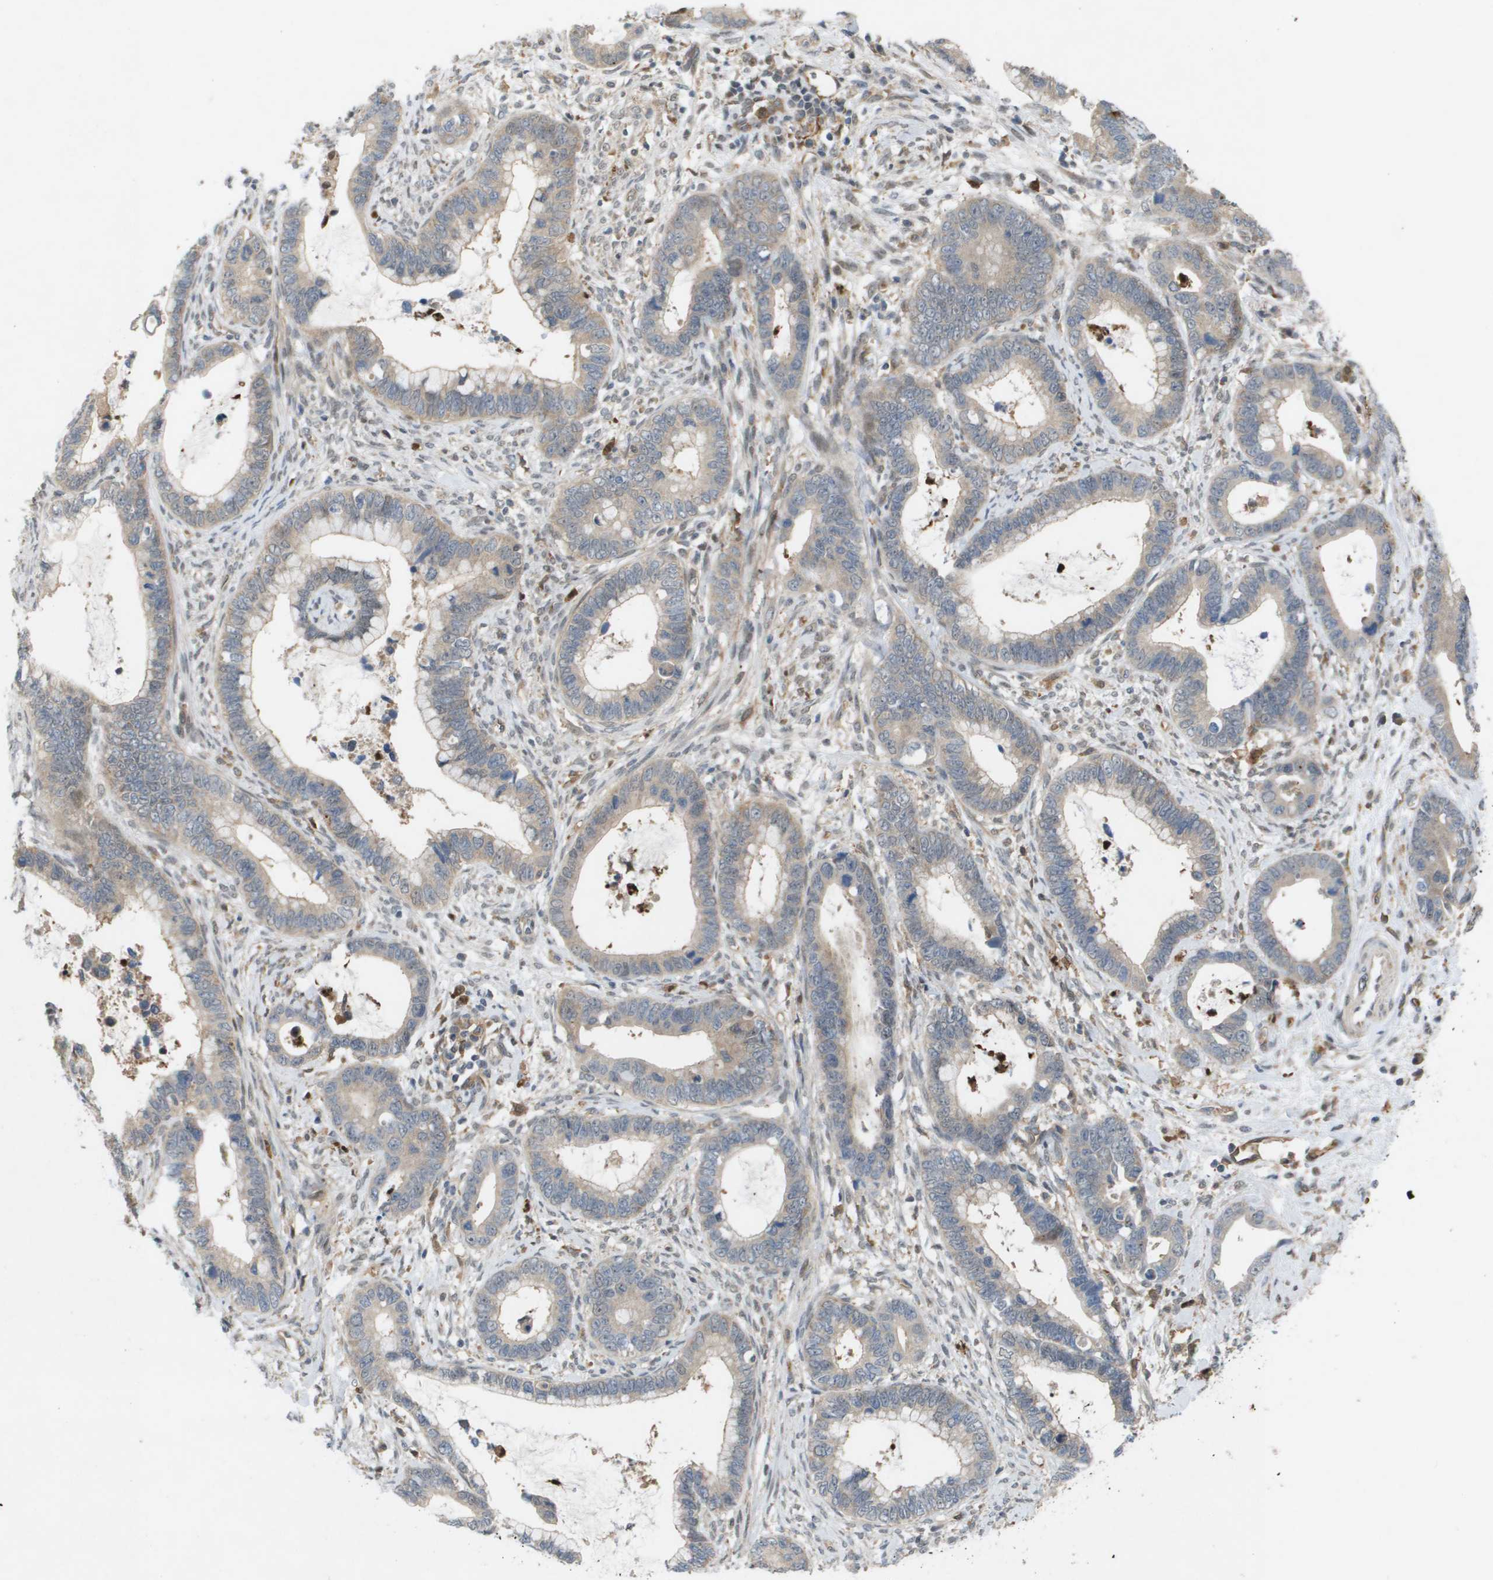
{"staining": {"intensity": "weak", "quantity": "<25%", "location": "cytoplasmic/membranous"}, "tissue": "cervical cancer", "cell_type": "Tumor cells", "image_type": "cancer", "snomed": [{"axis": "morphology", "description": "Adenocarcinoma, NOS"}, {"axis": "topography", "description": "Cervix"}], "caption": "Immunohistochemistry (IHC) photomicrograph of neoplastic tissue: human cervical cancer stained with DAB (3,3'-diaminobenzidine) exhibits no significant protein positivity in tumor cells.", "gene": "PALD1", "patient": {"sex": "female", "age": 44}}